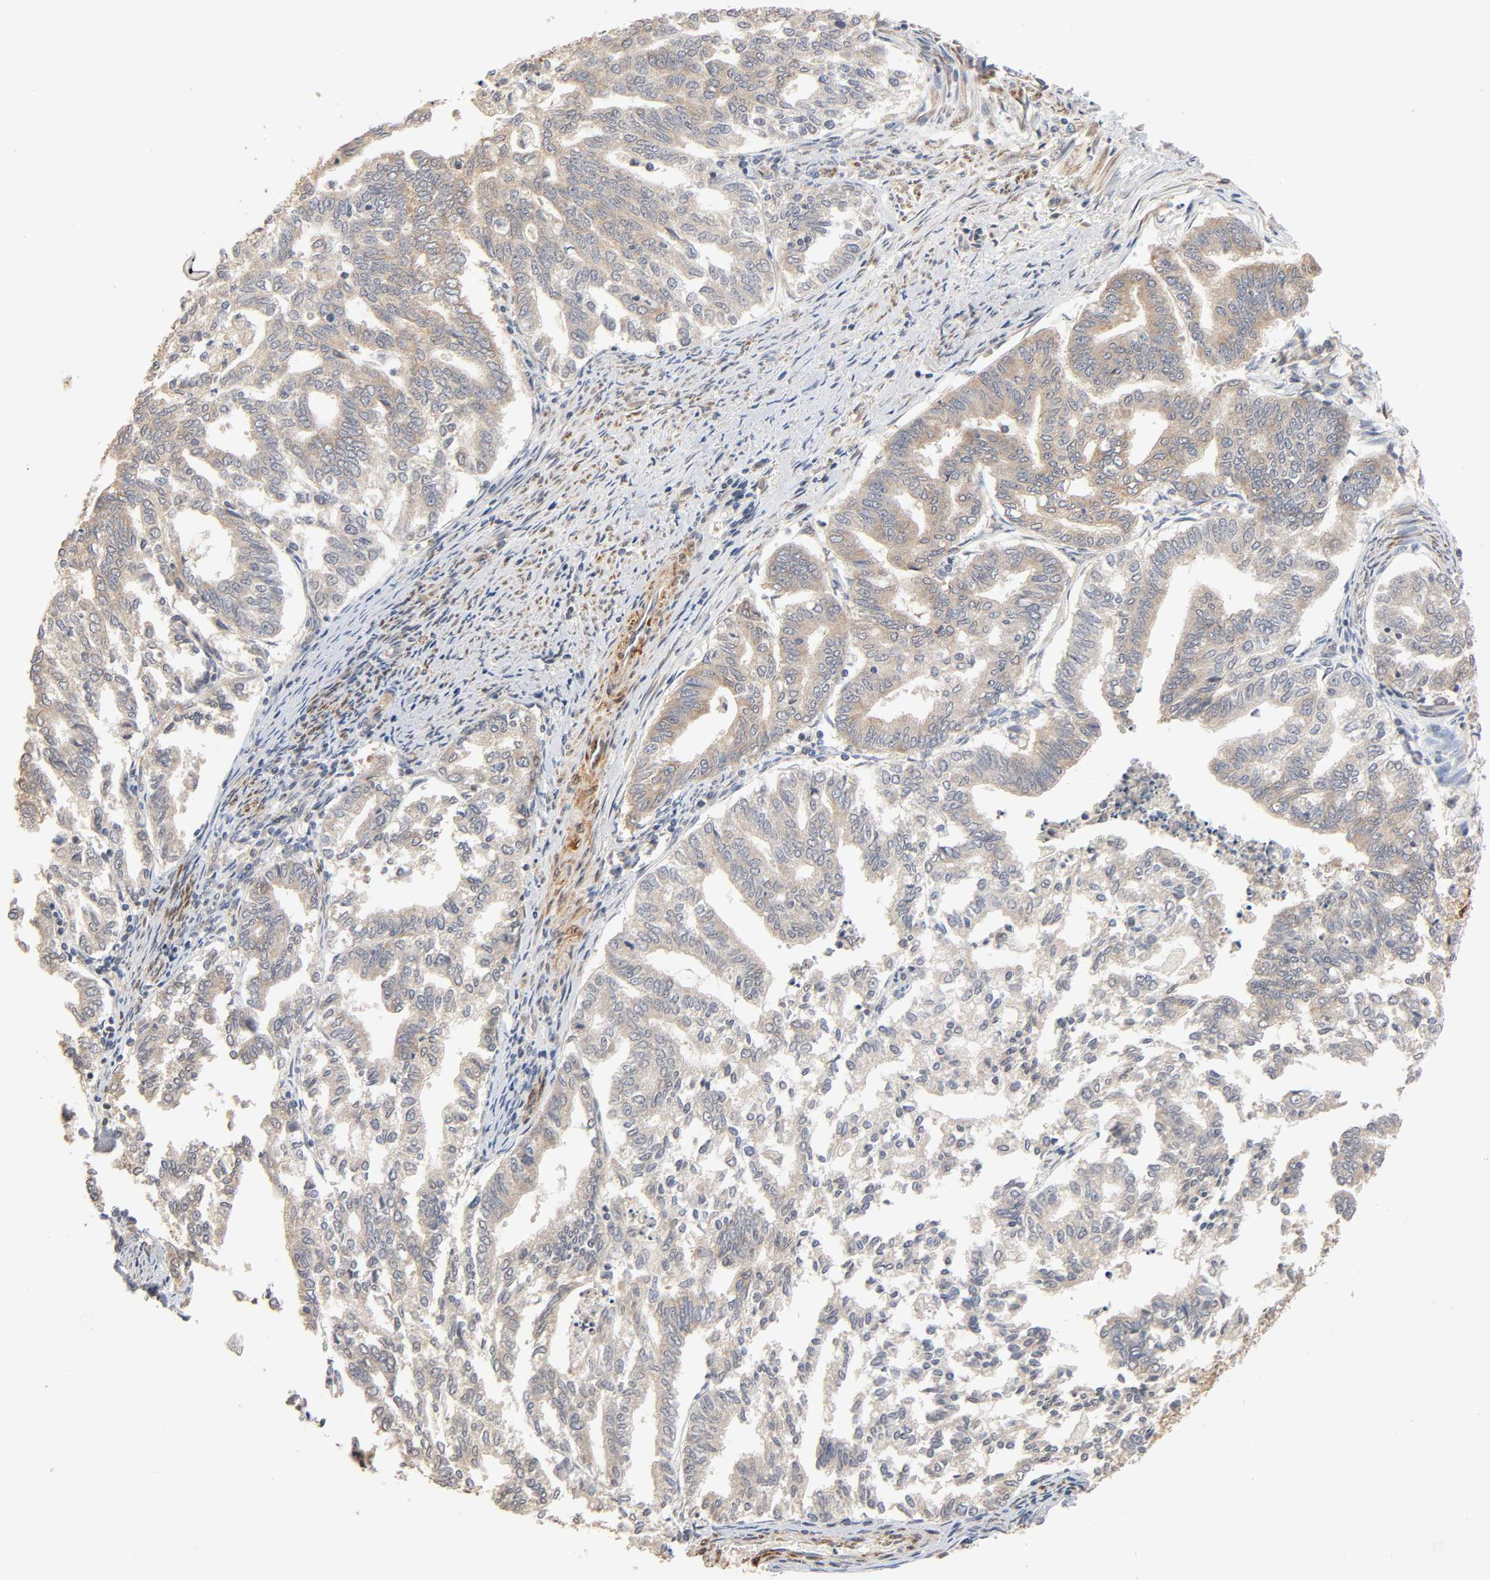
{"staining": {"intensity": "moderate", "quantity": ">75%", "location": "cytoplasmic/membranous"}, "tissue": "endometrial cancer", "cell_type": "Tumor cells", "image_type": "cancer", "snomed": [{"axis": "morphology", "description": "Adenocarcinoma, NOS"}, {"axis": "topography", "description": "Endometrium"}], "caption": "About >75% of tumor cells in endometrial cancer (adenocarcinoma) show moderate cytoplasmic/membranous protein positivity as visualized by brown immunohistochemical staining.", "gene": "NEMF", "patient": {"sex": "female", "age": 79}}